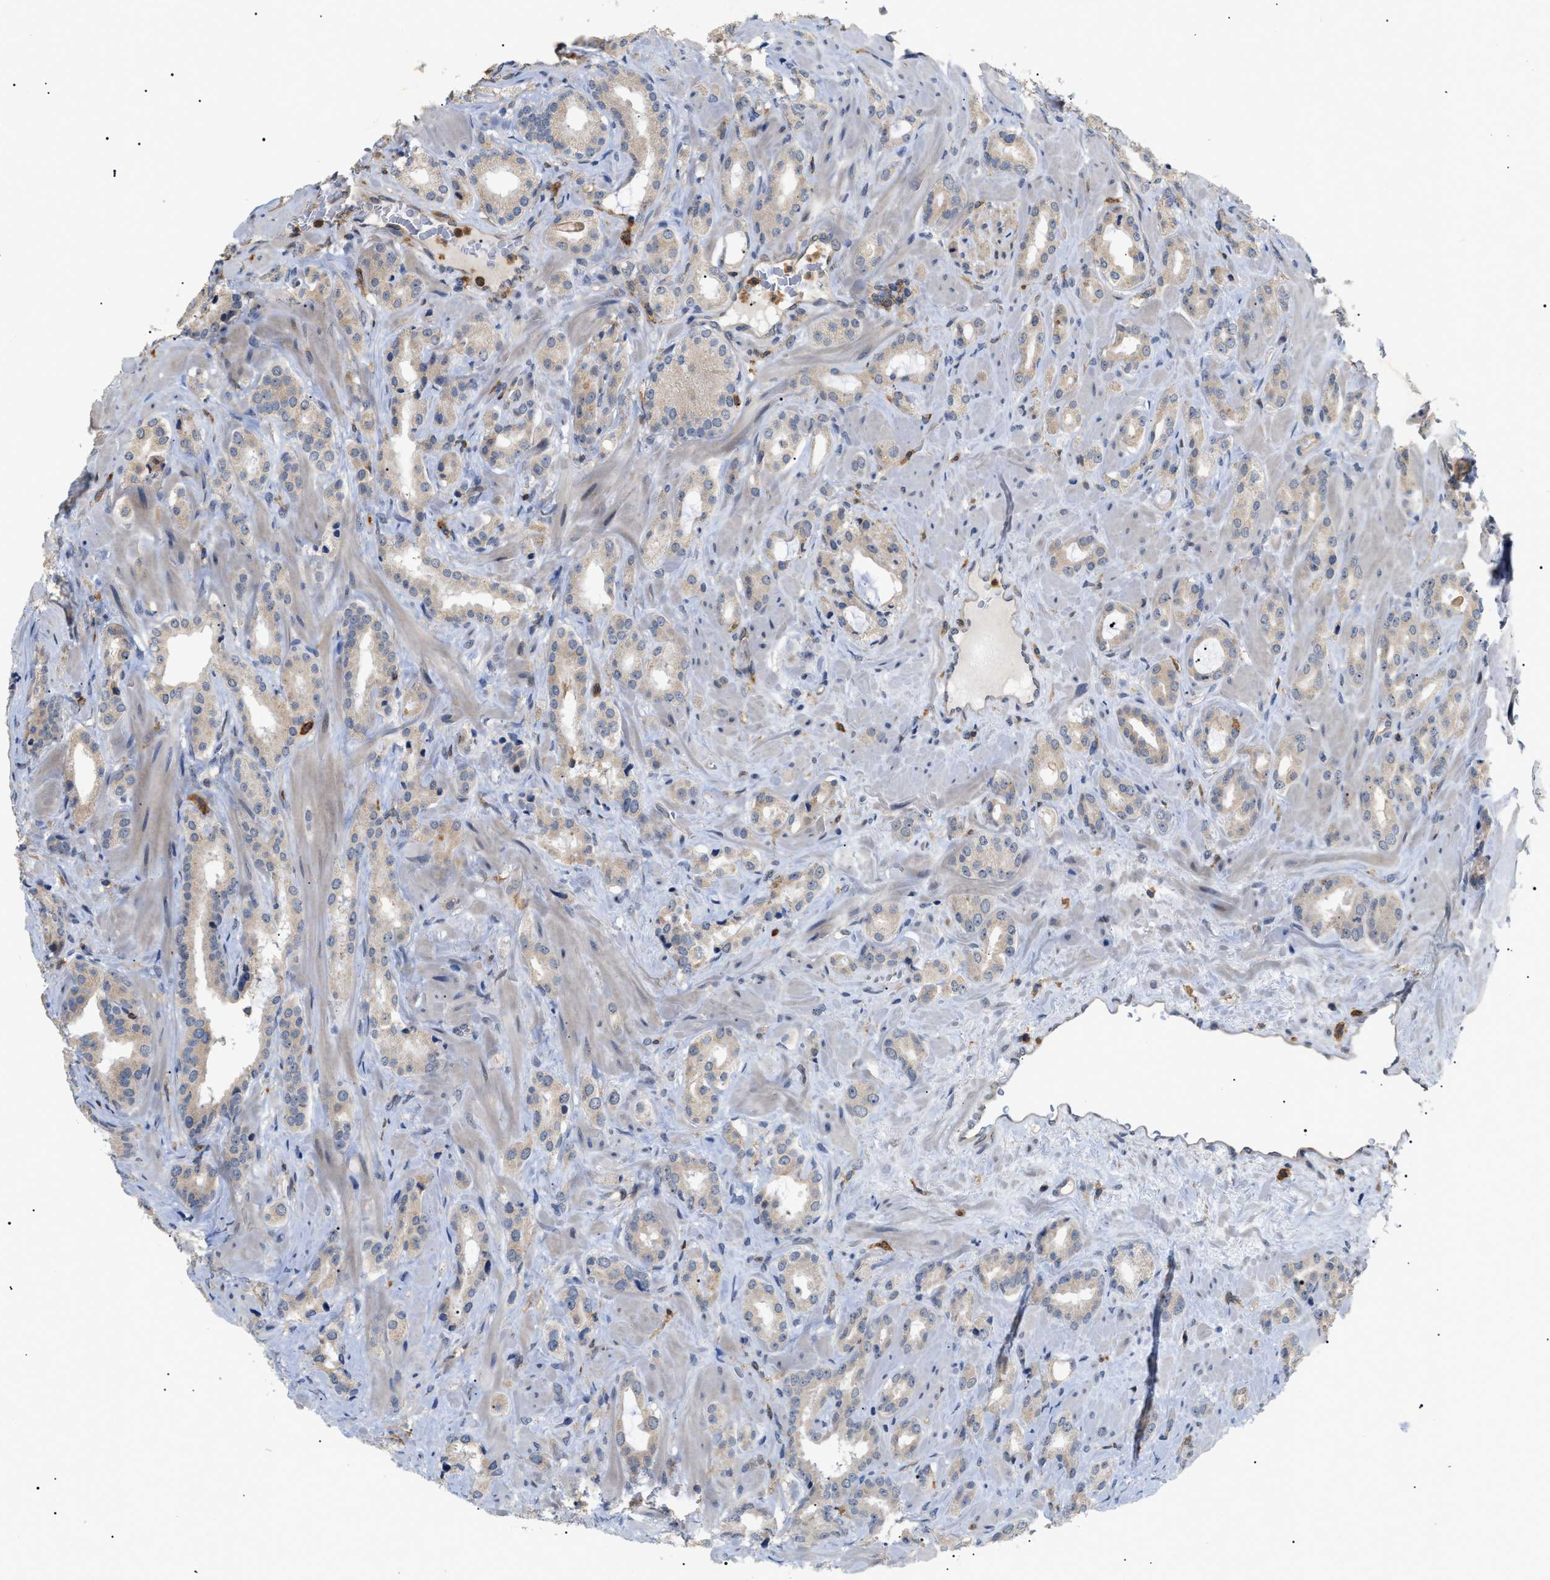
{"staining": {"intensity": "weak", "quantity": "<25%", "location": "cytoplasmic/membranous"}, "tissue": "prostate cancer", "cell_type": "Tumor cells", "image_type": "cancer", "snomed": [{"axis": "morphology", "description": "Adenocarcinoma, High grade"}, {"axis": "topography", "description": "Prostate"}], "caption": "A photomicrograph of human prostate cancer is negative for staining in tumor cells.", "gene": "CD300A", "patient": {"sex": "male", "age": 64}}